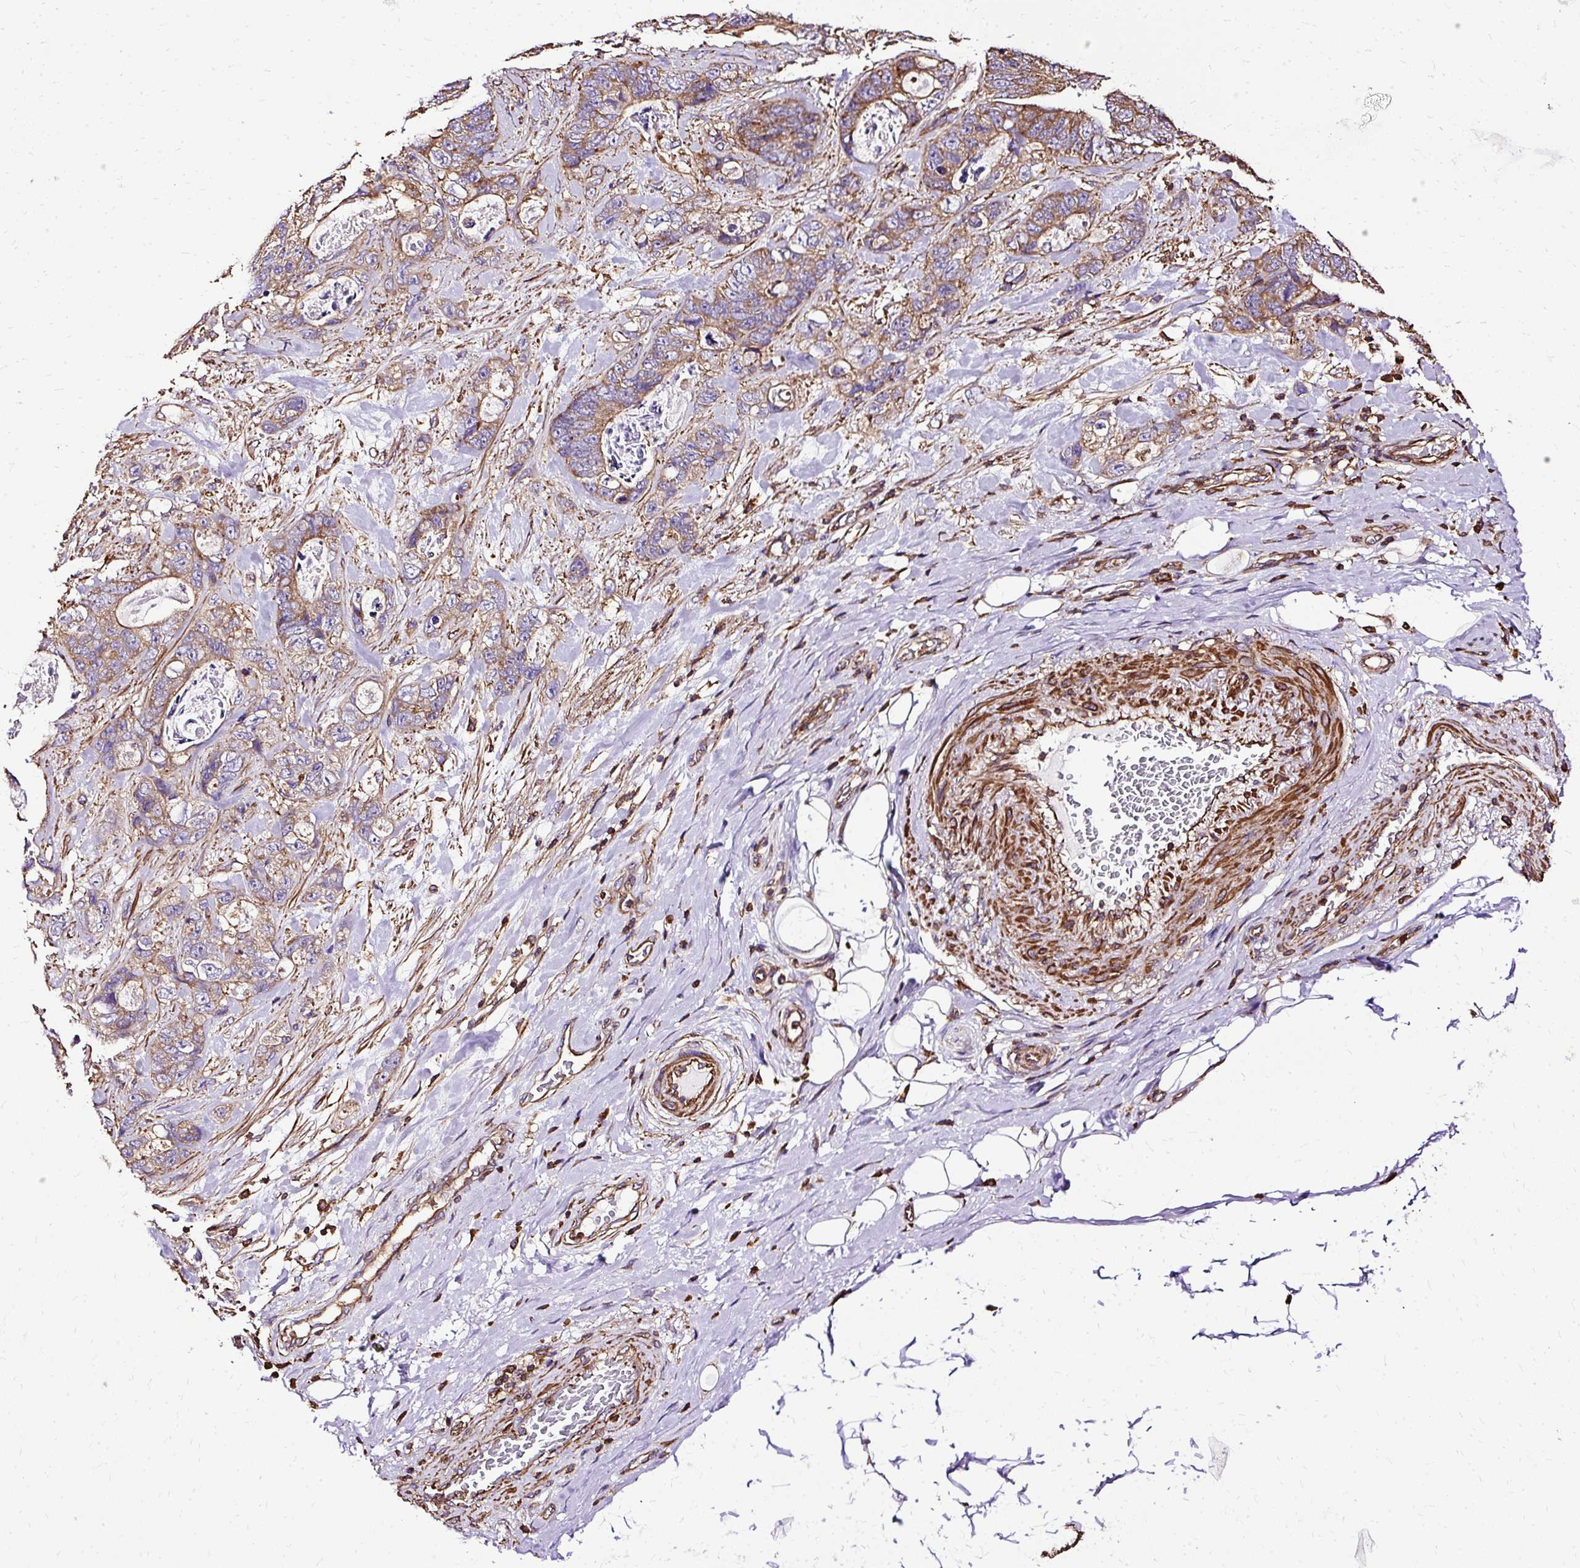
{"staining": {"intensity": "moderate", "quantity": ">75%", "location": "cytoplasmic/membranous"}, "tissue": "stomach cancer", "cell_type": "Tumor cells", "image_type": "cancer", "snomed": [{"axis": "morphology", "description": "Normal tissue, NOS"}, {"axis": "morphology", "description": "Adenocarcinoma, NOS"}, {"axis": "topography", "description": "Stomach"}], "caption": "The image exhibits immunohistochemical staining of stomach cancer (adenocarcinoma). There is moderate cytoplasmic/membranous positivity is identified in about >75% of tumor cells.", "gene": "KLHL11", "patient": {"sex": "female", "age": 89}}